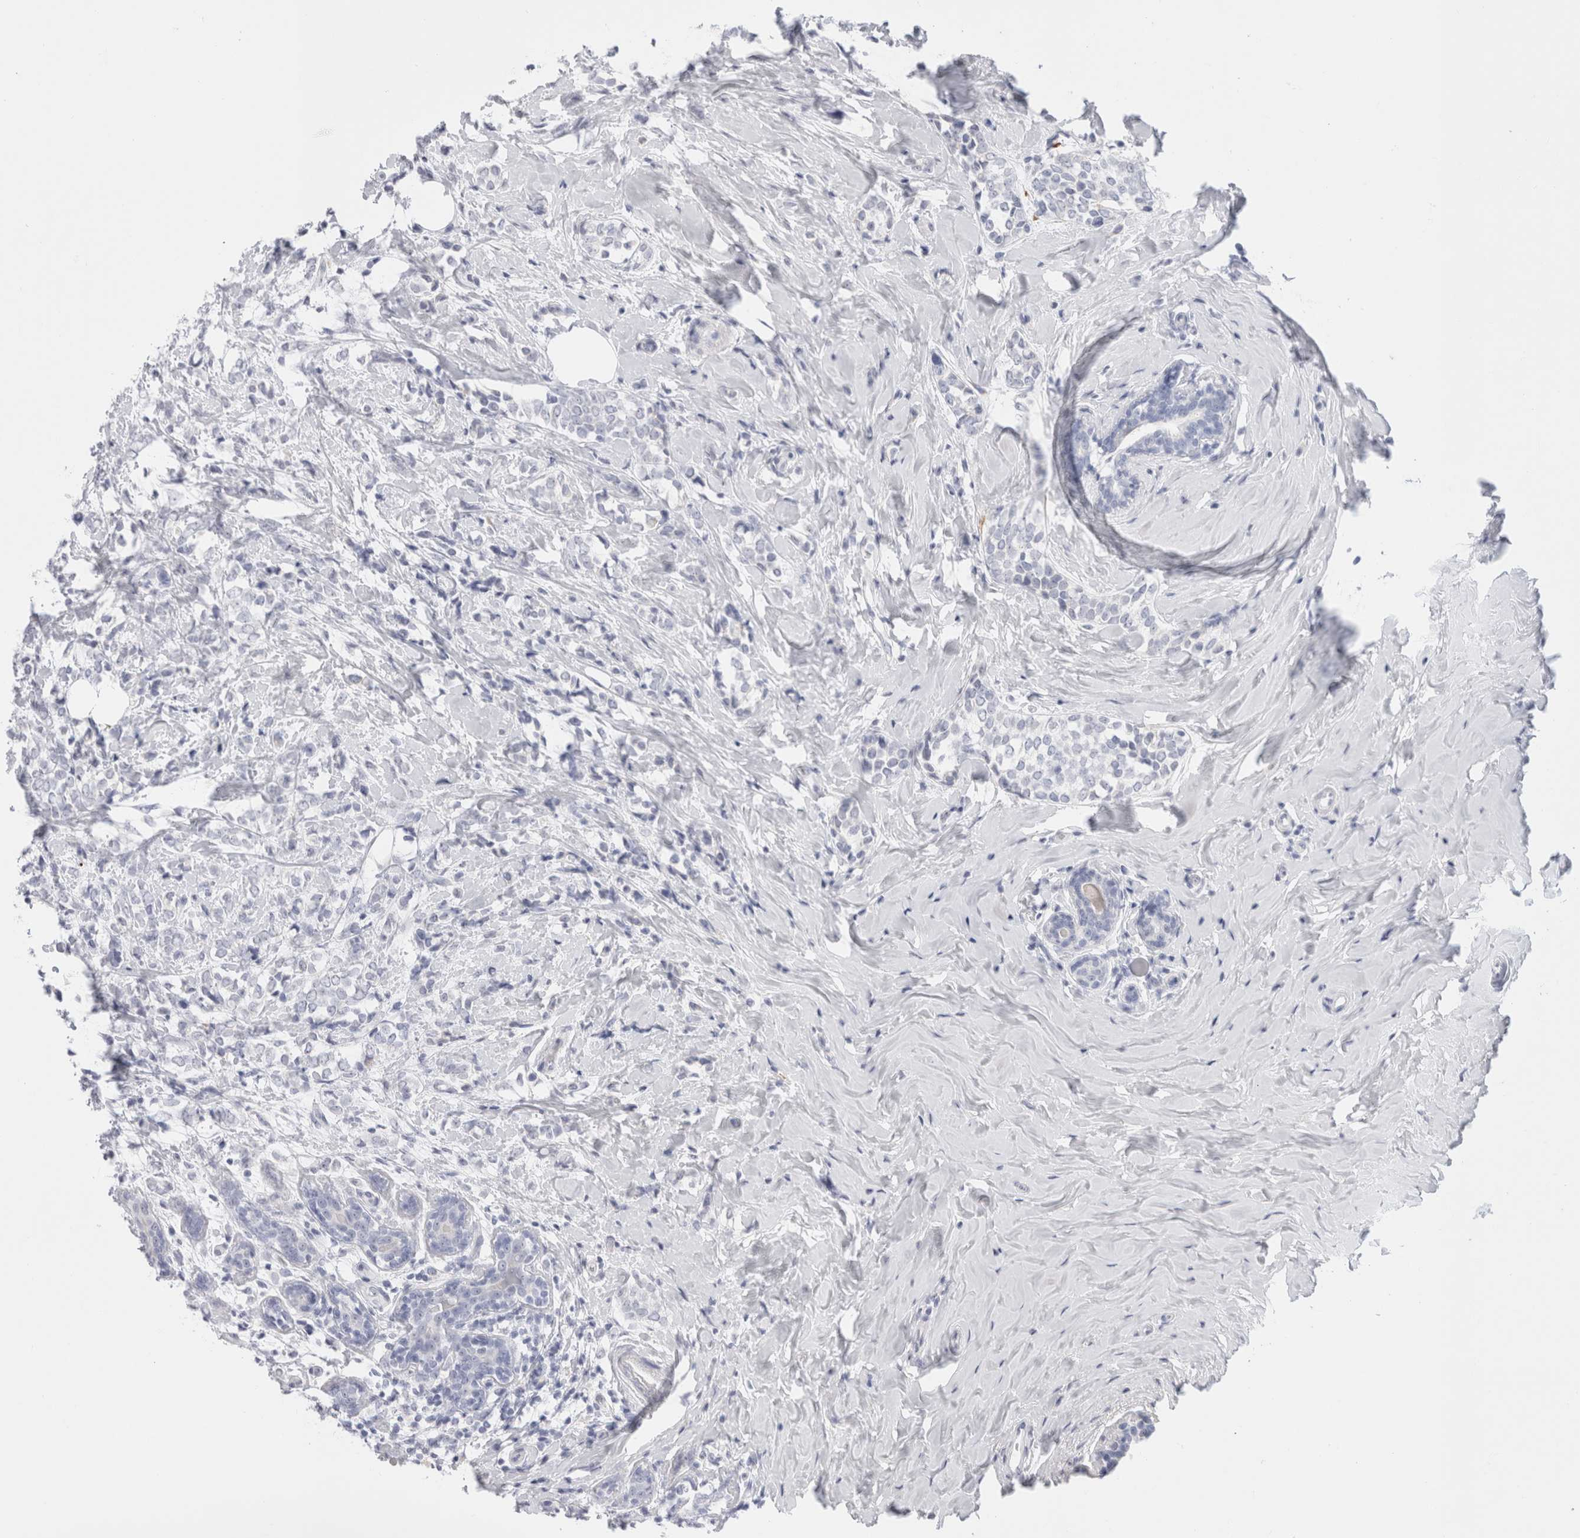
{"staining": {"intensity": "negative", "quantity": "none", "location": "none"}, "tissue": "breast cancer", "cell_type": "Tumor cells", "image_type": "cancer", "snomed": [{"axis": "morphology", "description": "Normal tissue, NOS"}, {"axis": "morphology", "description": "Lobular carcinoma"}, {"axis": "topography", "description": "Breast"}], "caption": "Tumor cells are negative for brown protein staining in lobular carcinoma (breast).", "gene": "MUC15", "patient": {"sex": "female", "age": 47}}